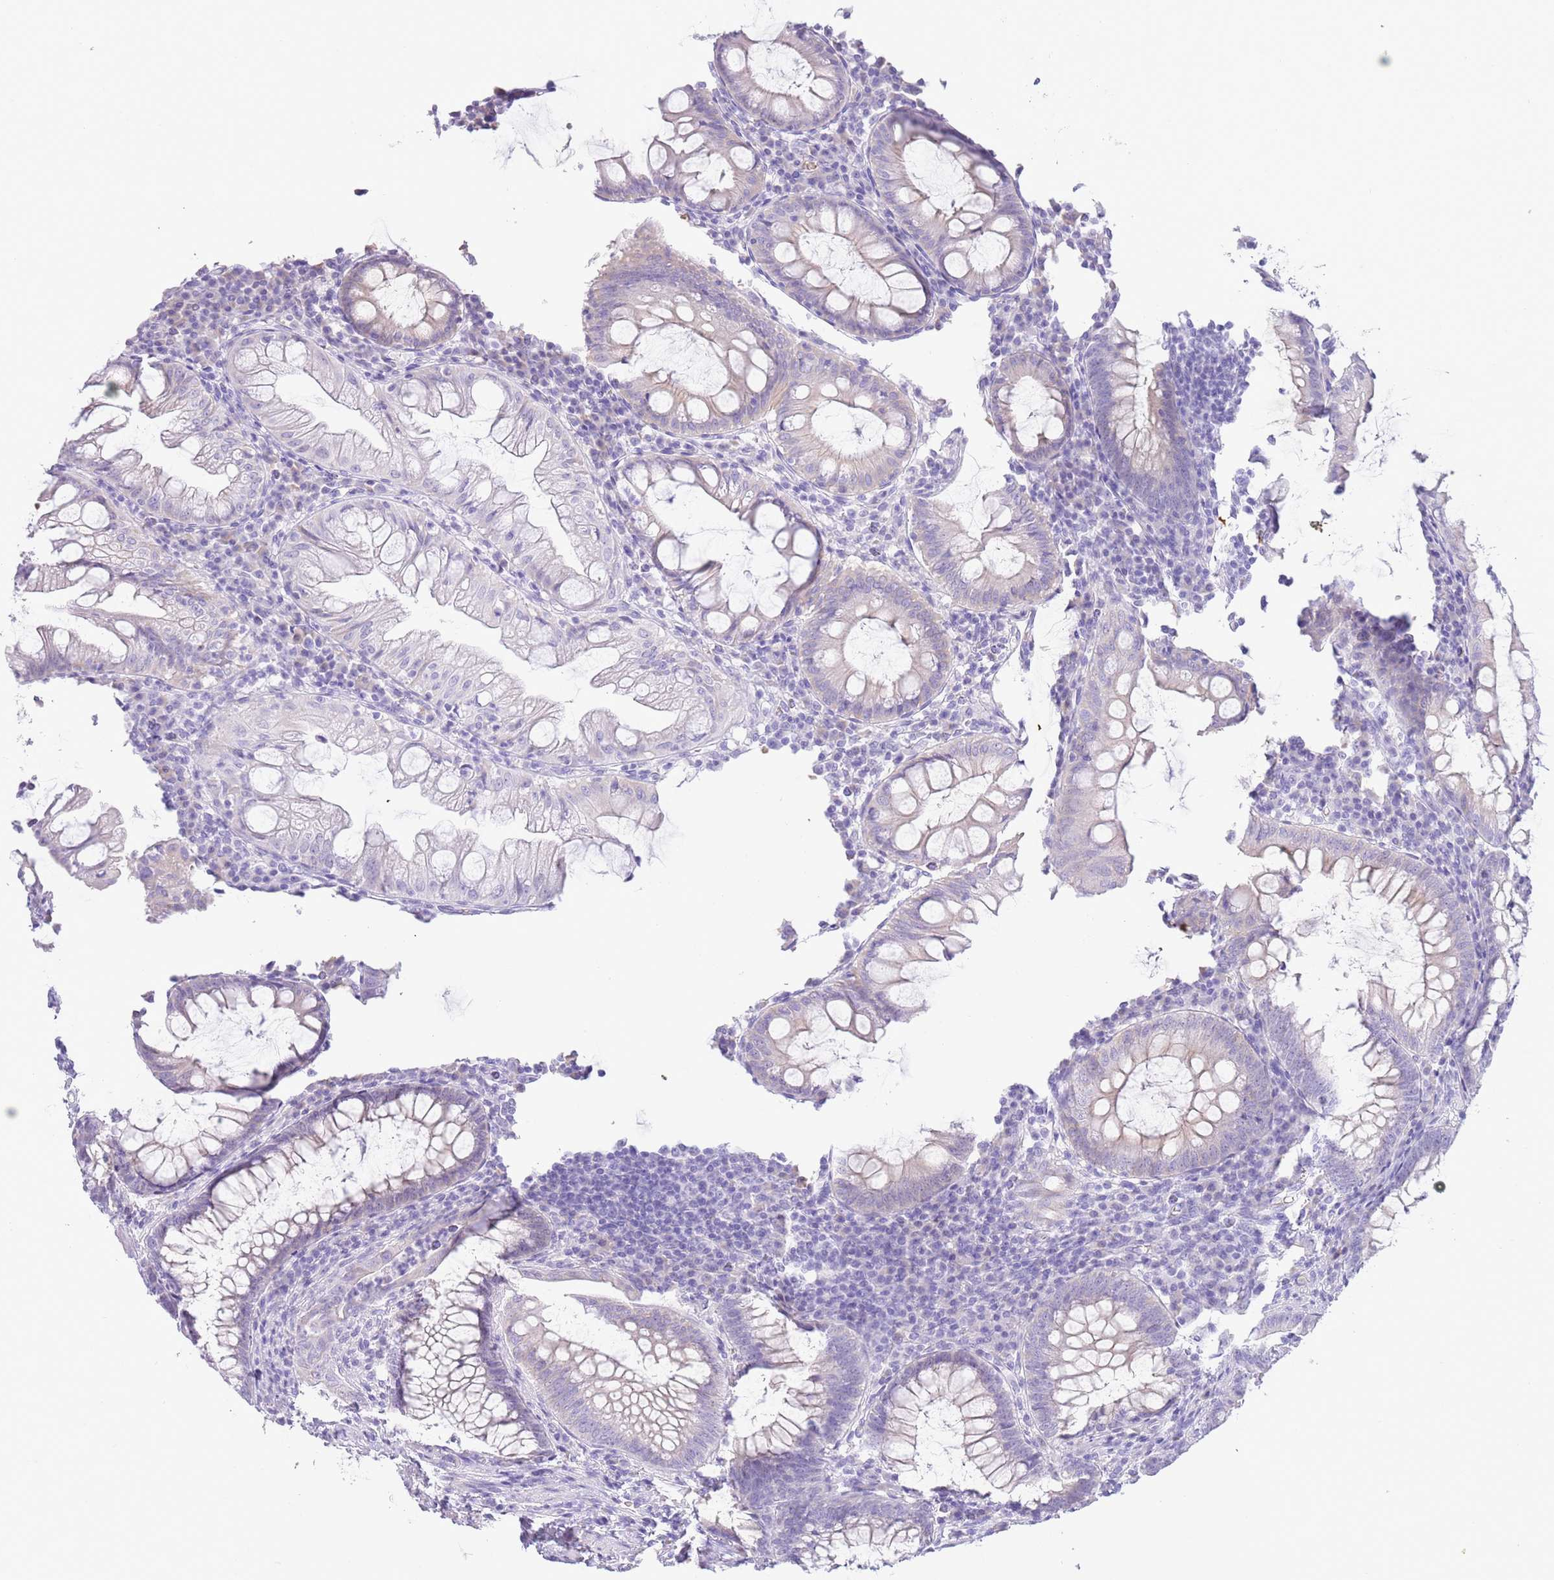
{"staining": {"intensity": "negative", "quantity": "none", "location": "none"}, "tissue": "appendix", "cell_type": "Glandular cells", "image_type": "normal", "snomed": [{"axis": "morphology", "description": "Normal tissue, NOS"}, {"axis": "topography", "description": "Appendix"}], "caption": "Photomicrograph shows no protein staining in glandular cells of normal appendix. (DAB immunohistochemistry visualized using brightfield microscopy, high magnification).", "gene": "ACR", "patient": {"sex": "male", "age": 83}}